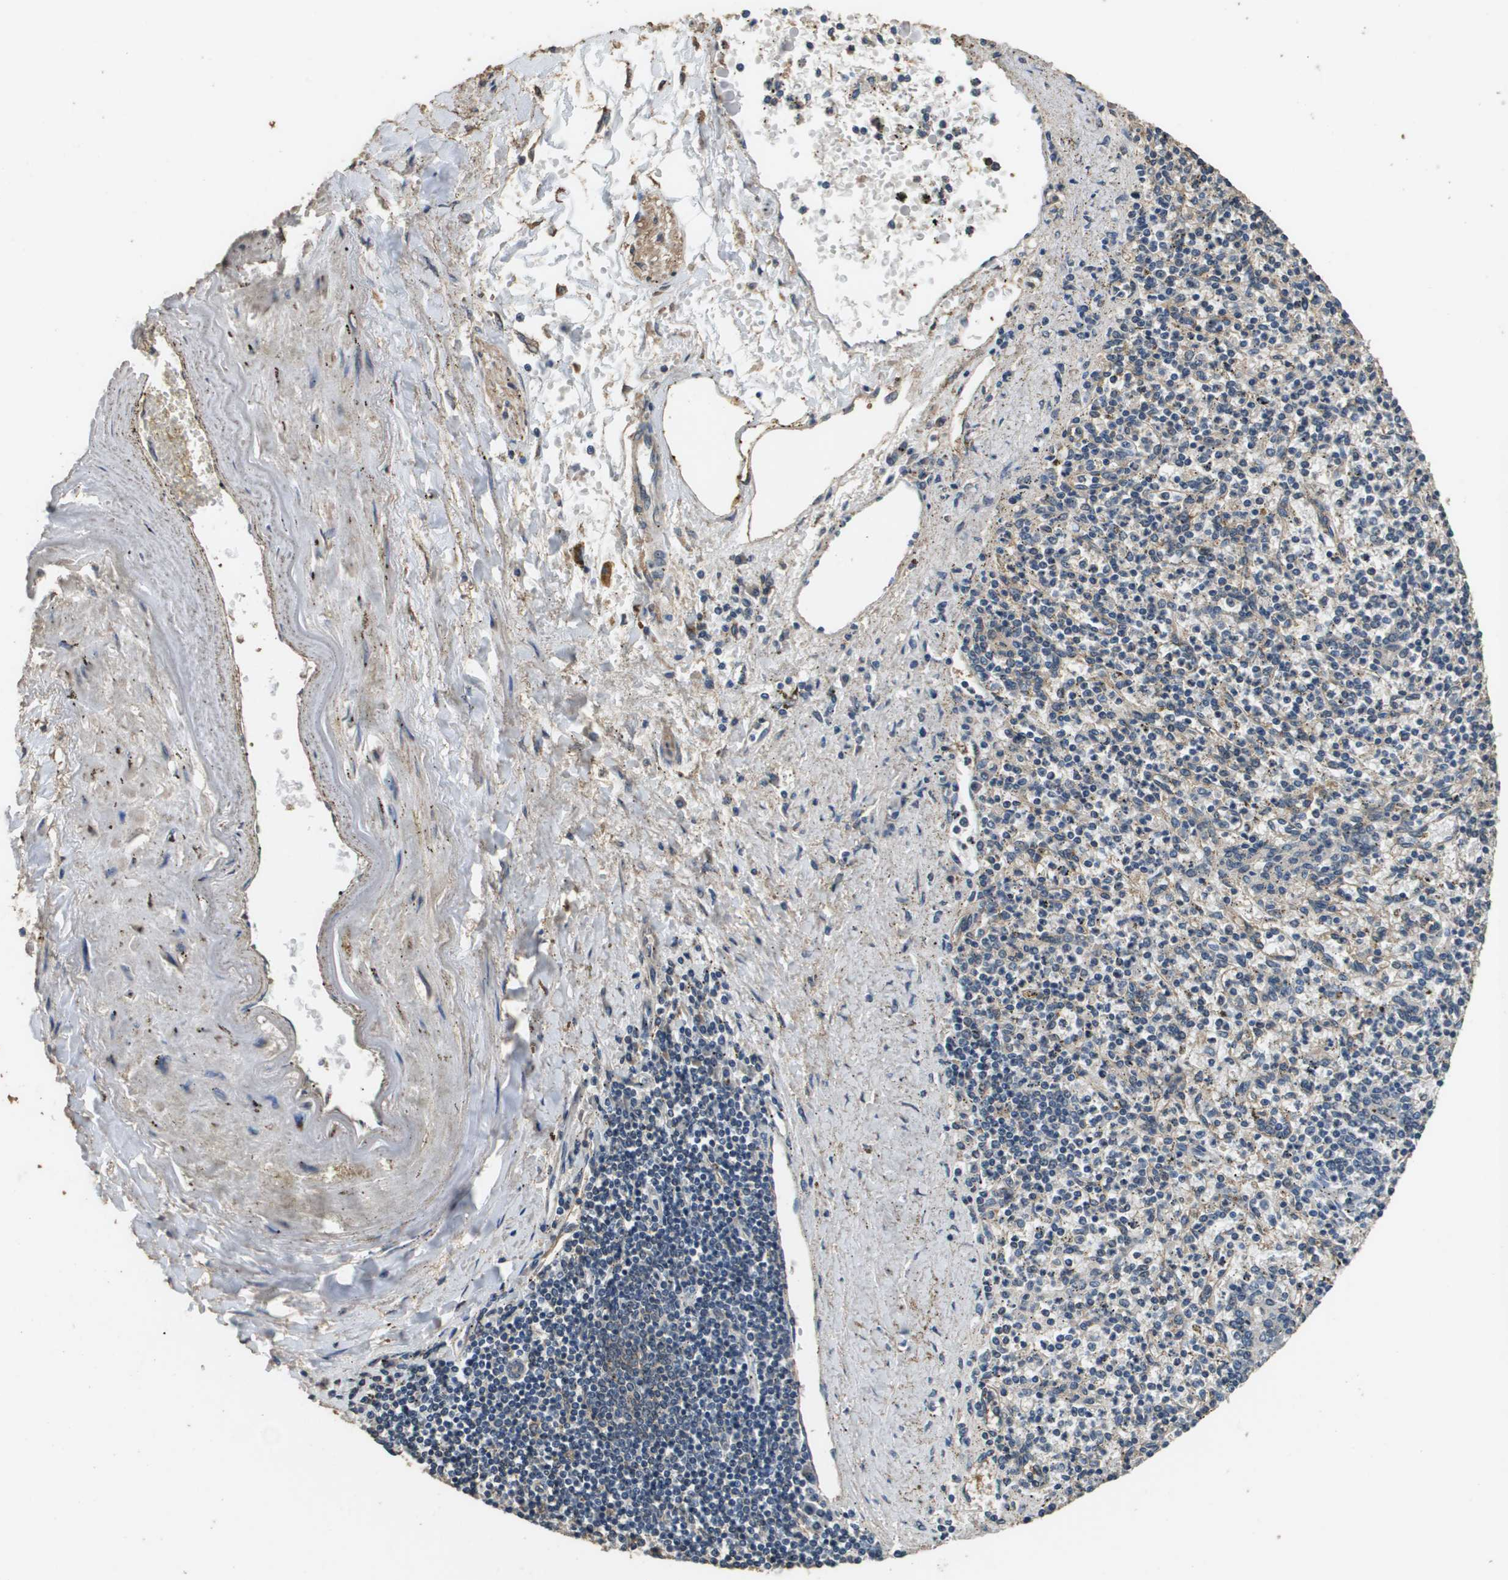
{"staining": {"intensity": "weak", "quantity": "25%-75%", "location": "cytoplasmic/membranous"}, "tissue": "spleen", "cell_type": "Cells in red pulp", "image_type": "normal", "snomed": [{"axis": "morphology", "description": "Normal tissue, NOS"}, {"axis": "topography", "description": "Spleen"}], "caption": "Spleen stained for a protein shows weak cytoplasmic/membranous positivity in cells in red pulp. (brown staining indicates protein expression, while blue staining denotes nuclei).", "gene": "RAB6B", "patient": {"sex": "male", "age": 72}}